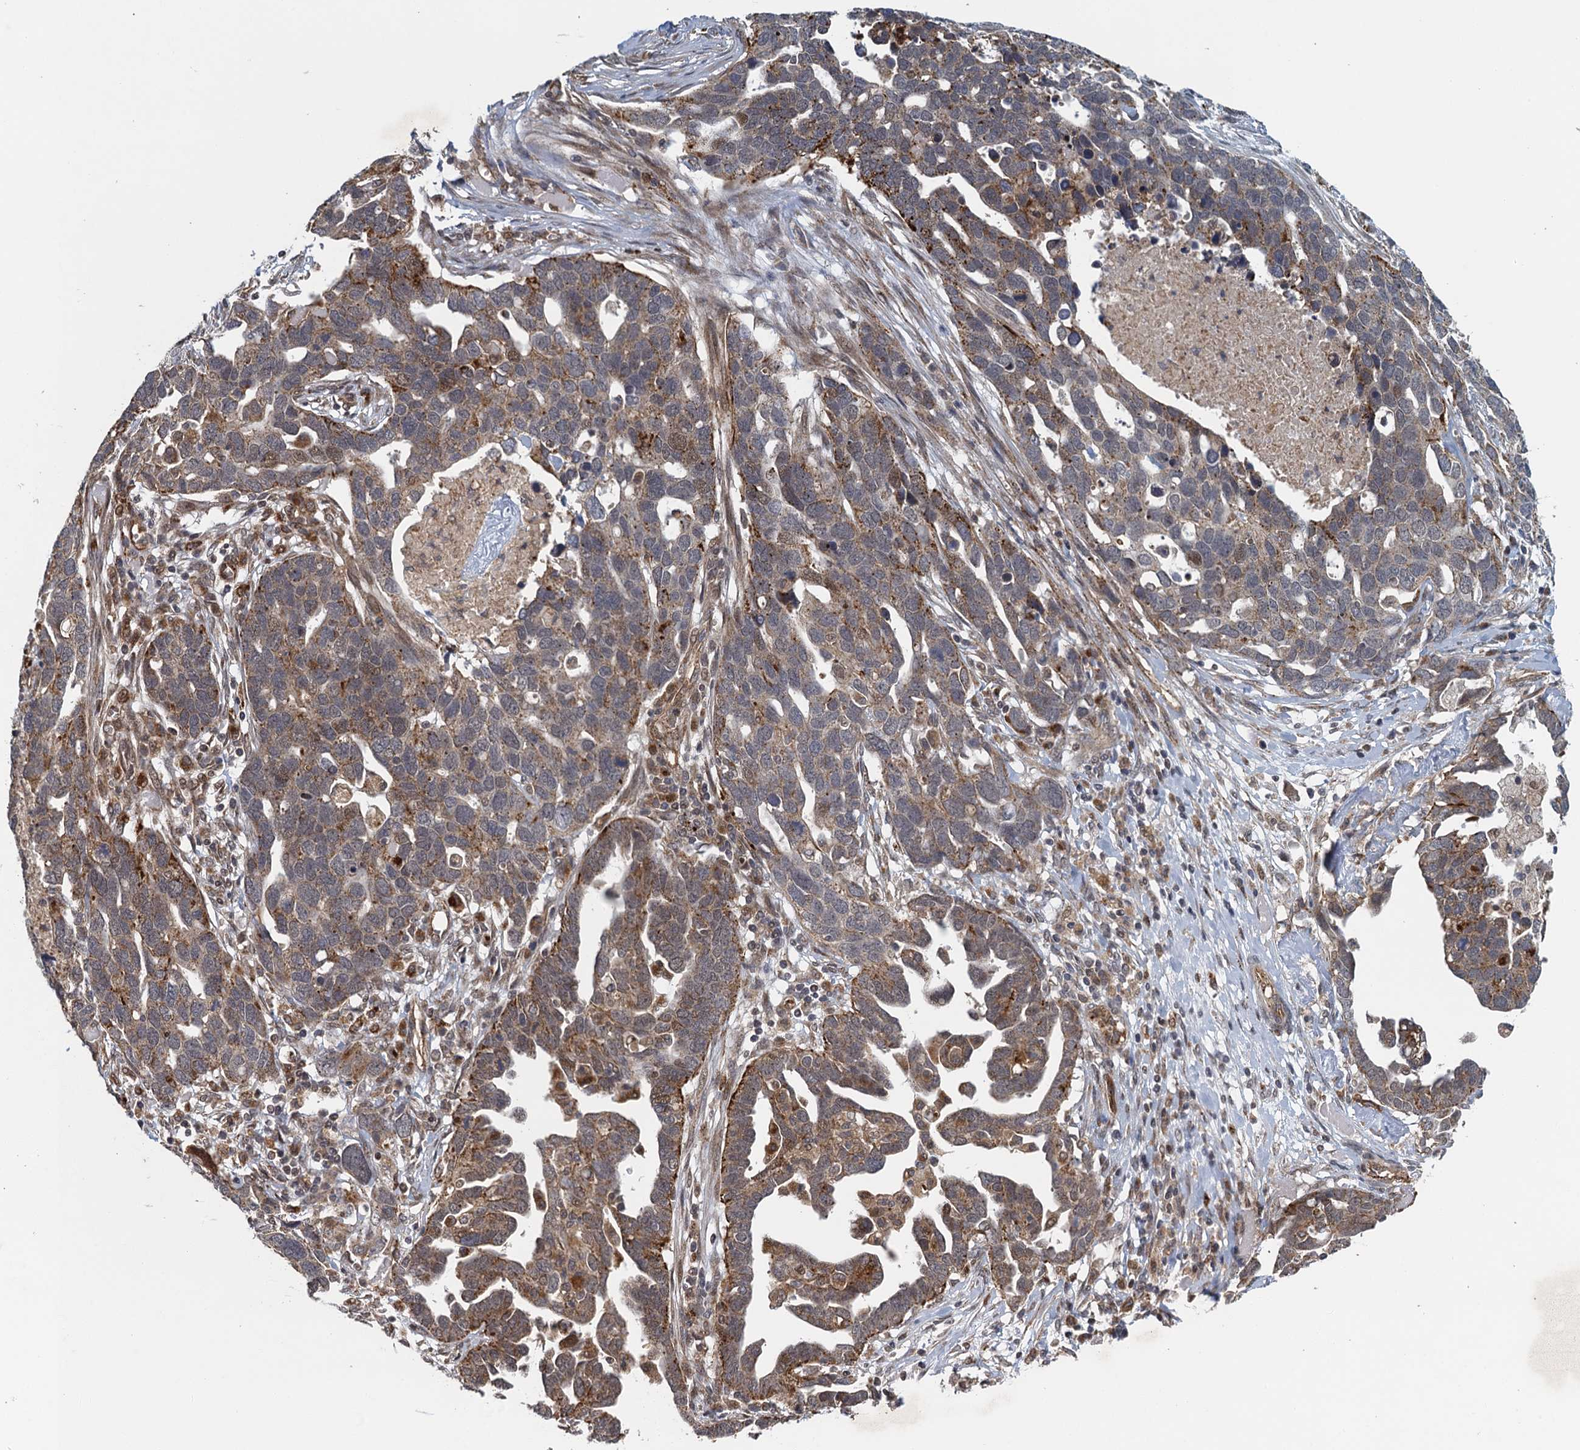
{"staining": {"intensity": "moderate", "quantity": "<25%", "location": "cytoplasmic/membranous"}, "tissue": "ovarian cancer", "cell_type": "Tumor cells", "image_type": "cancer", "snomed": [{"axis": "morphology", "description": "Cystadenocarcinoma, serous, NOS"}, {"axis": "topography", "description": "Ovary"}], "caption": "Tumor cells exhibit low levels of moderate cytoplasmic/membranous expression in about <25% of cells in human ovarian serous cystadenocarcinoma. (Stains: DAB in brown, nuclei in blue, Microscopy: brightfield microscopy at high magnification).", "gene": "NLRP10", "patient": {"sex": "female", "age": 54}}